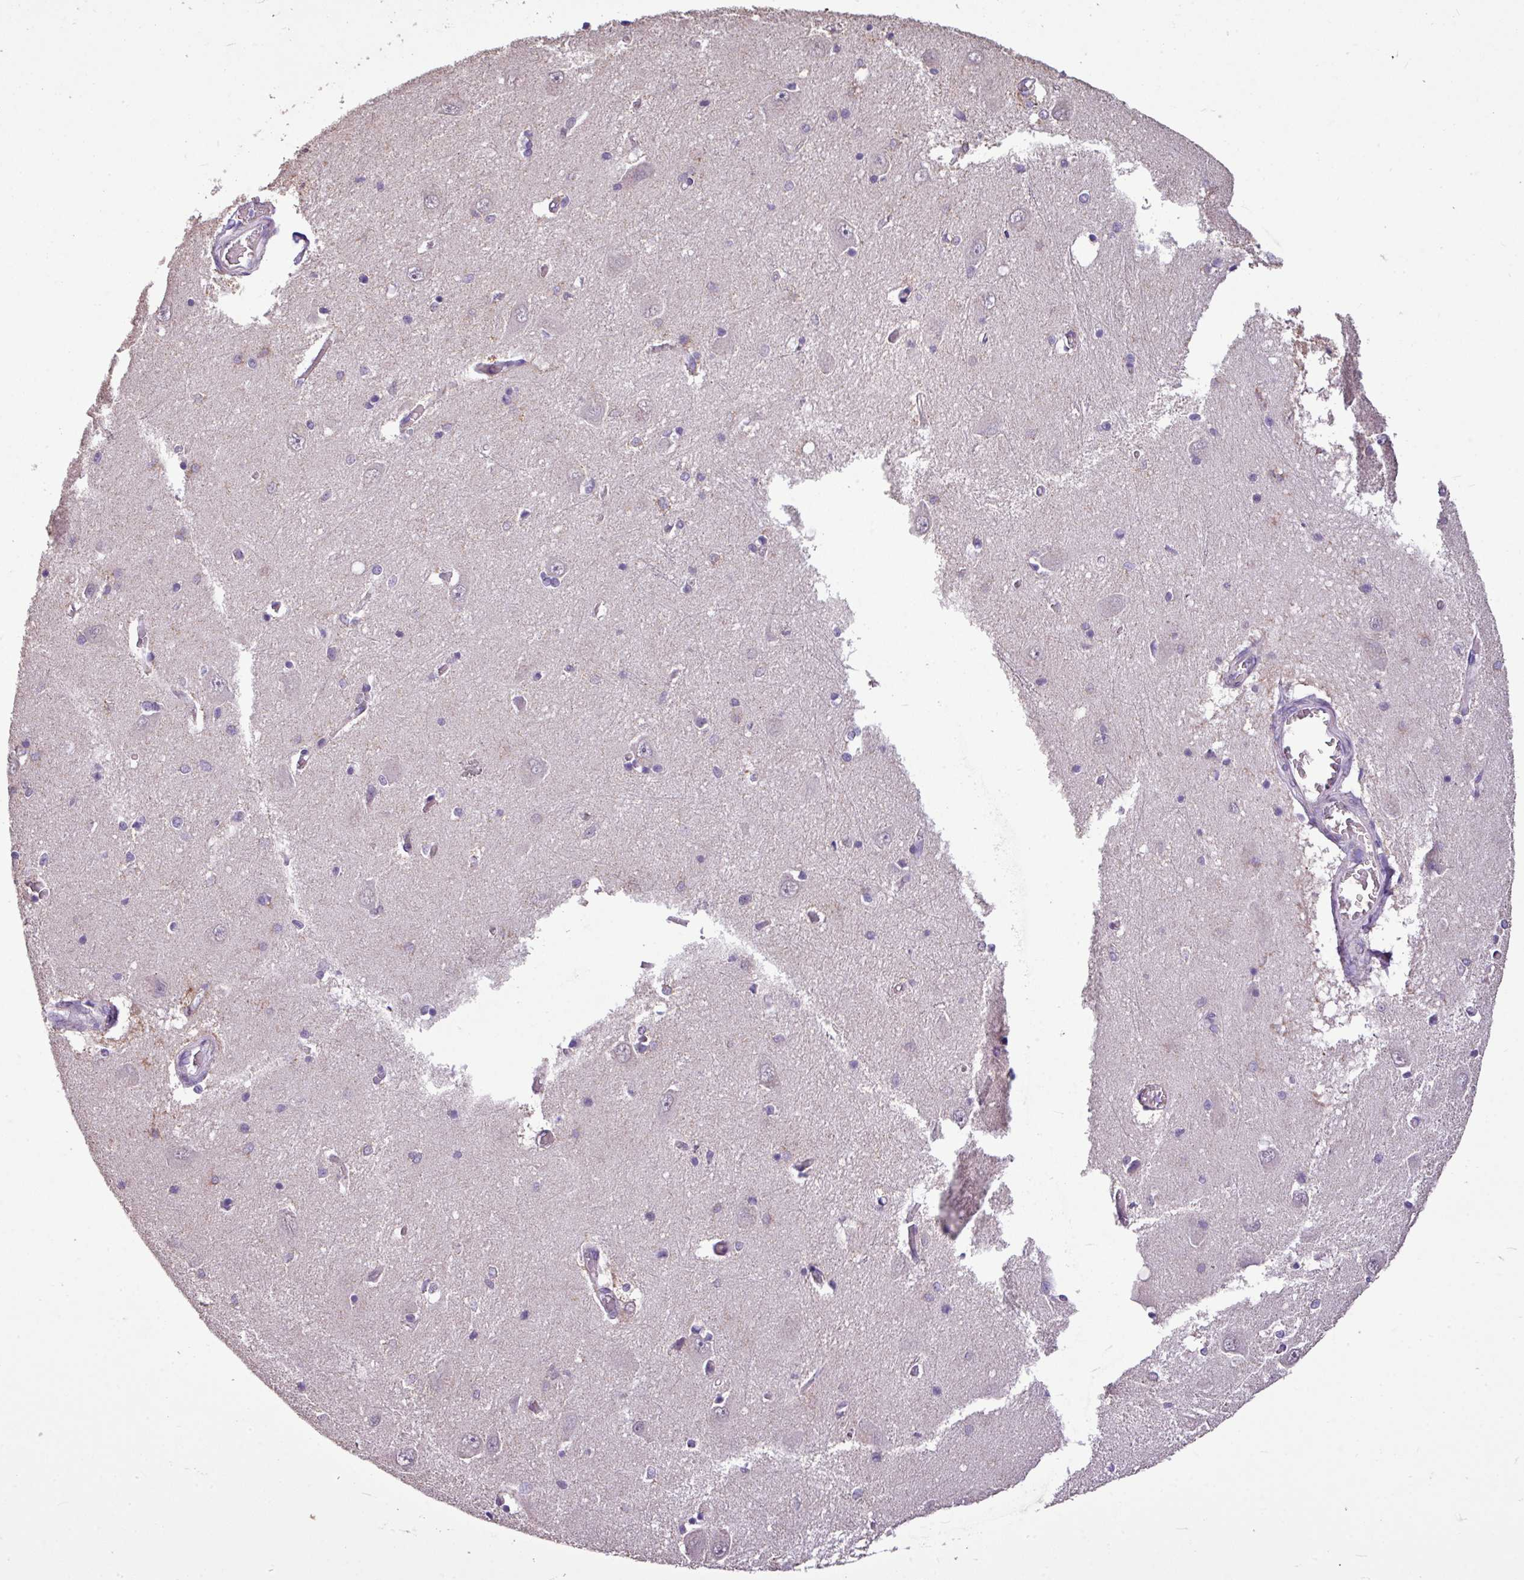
{"staining": {"intensity": "negative", "quantity": "none", "location": "none"}, "tissue": "hippocampus", "cell_type": "Glial cells", "image_type": "normal", "snomed": [{"axis": "morphology", "description": "Normal tissue, NOS"}, {"axis": "topography", "description": "Hippocampus"}], "caption": "High magnification brightfield microscopy of unremarkable hippocampus stained with DAB (3,3'-diaminobenzidine) (brown) and counterstained with hematoxylin (blue): glial cells show no significant staining.", "gene": "ALDH2", "patient": {"sex": "female", "age": 64}}